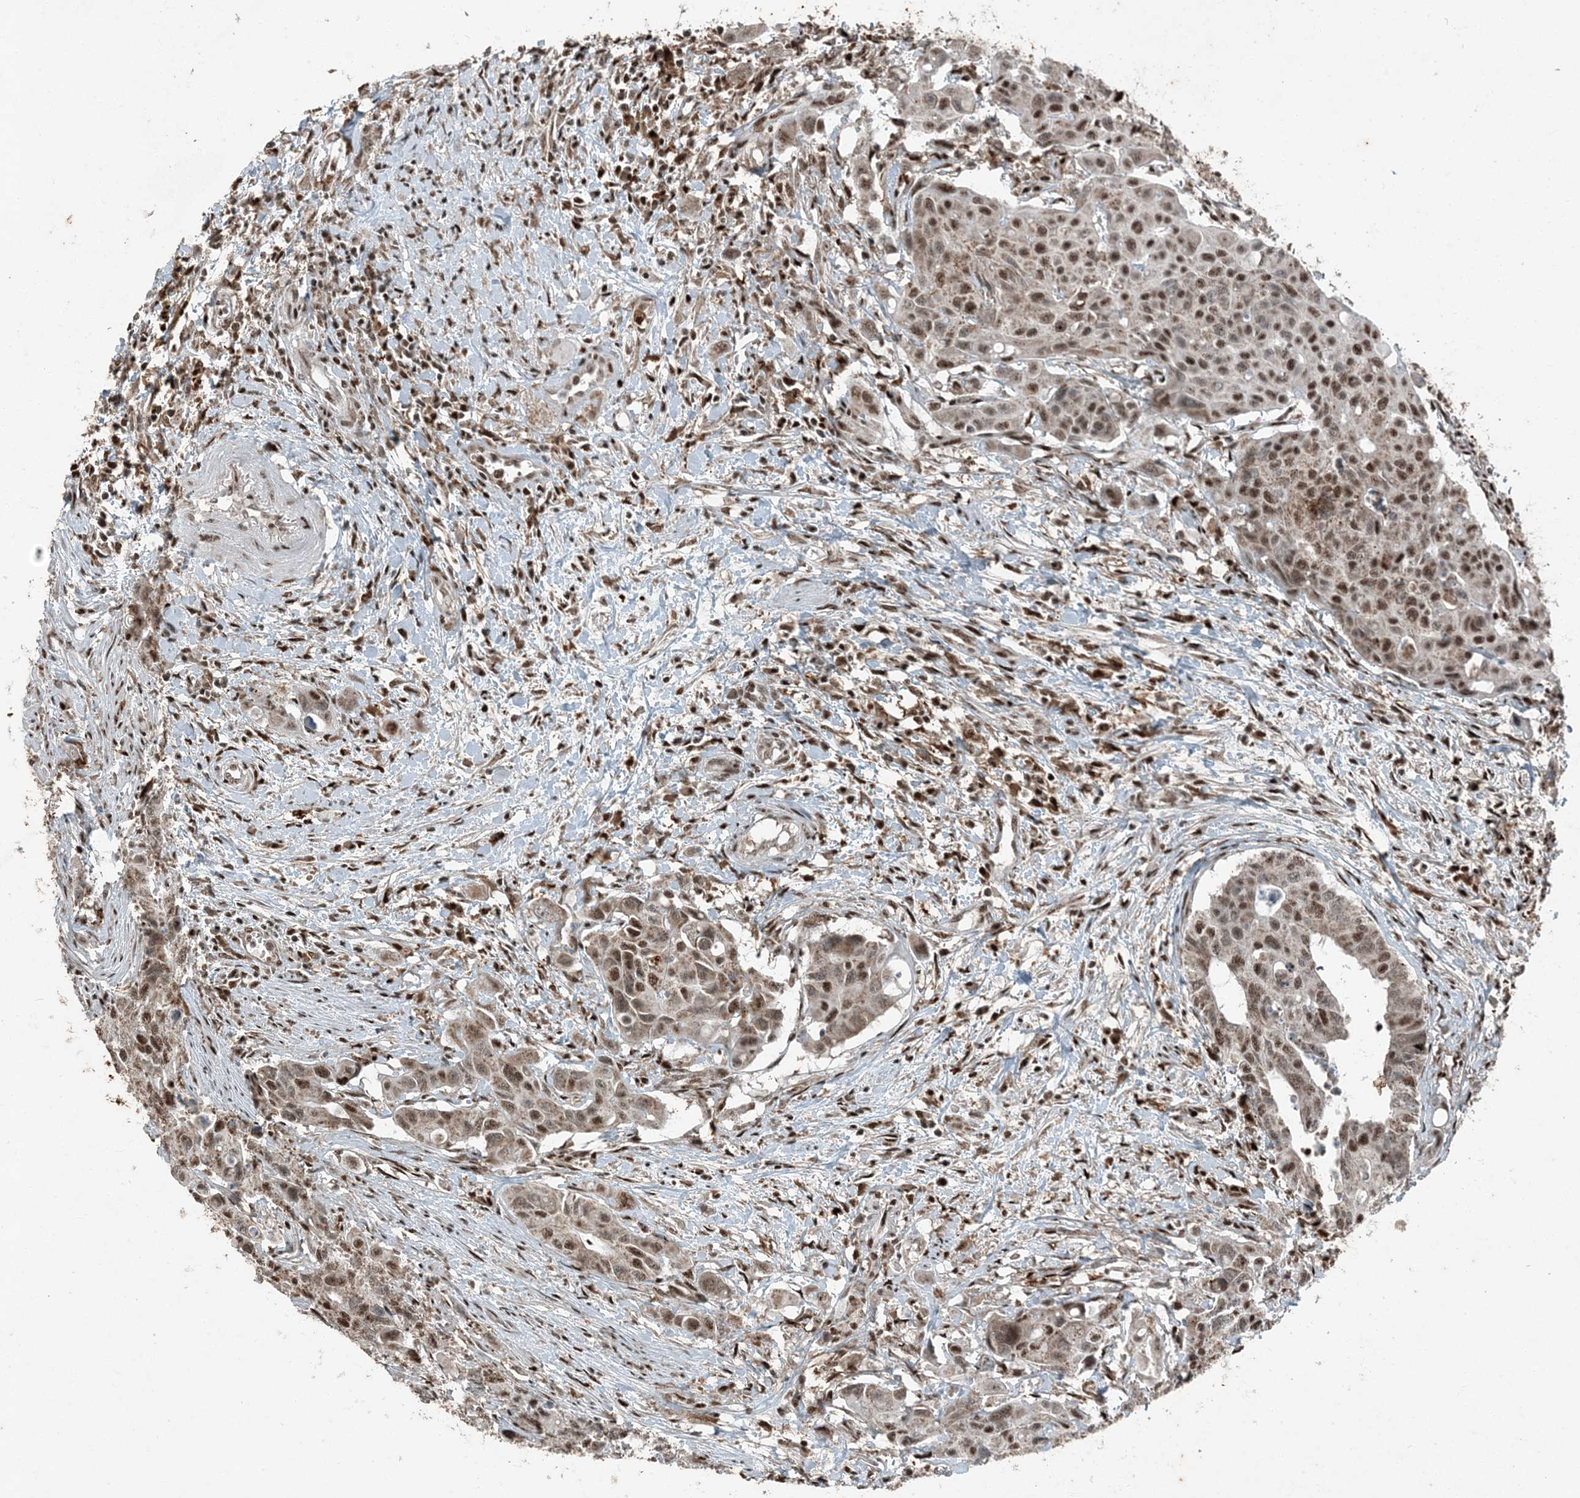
{"staining": {"intensity": "moderate", "quantity": ">75%", "location": "nuclear"}, "tissue": "colorectal cancer", "cell_type": "Tumor cells", "image_type": "cancer", "snomed": [{"axis": "morphology", "description": "Adenocarcinoma, NOS"}, {"axis": "topography", "description": "Colon"}], "caption": "Brown immunohistochemical staining in colorectal cancer demonstrates moderate nuclear expression in about >75% of tumor cells. (DAB (3,3'-diaminobenzidine) IHC, brown staining for protein, blue staining for nuclei).", "gene": "TADA2B", "patient": {"sex": "male", "age": 77}}